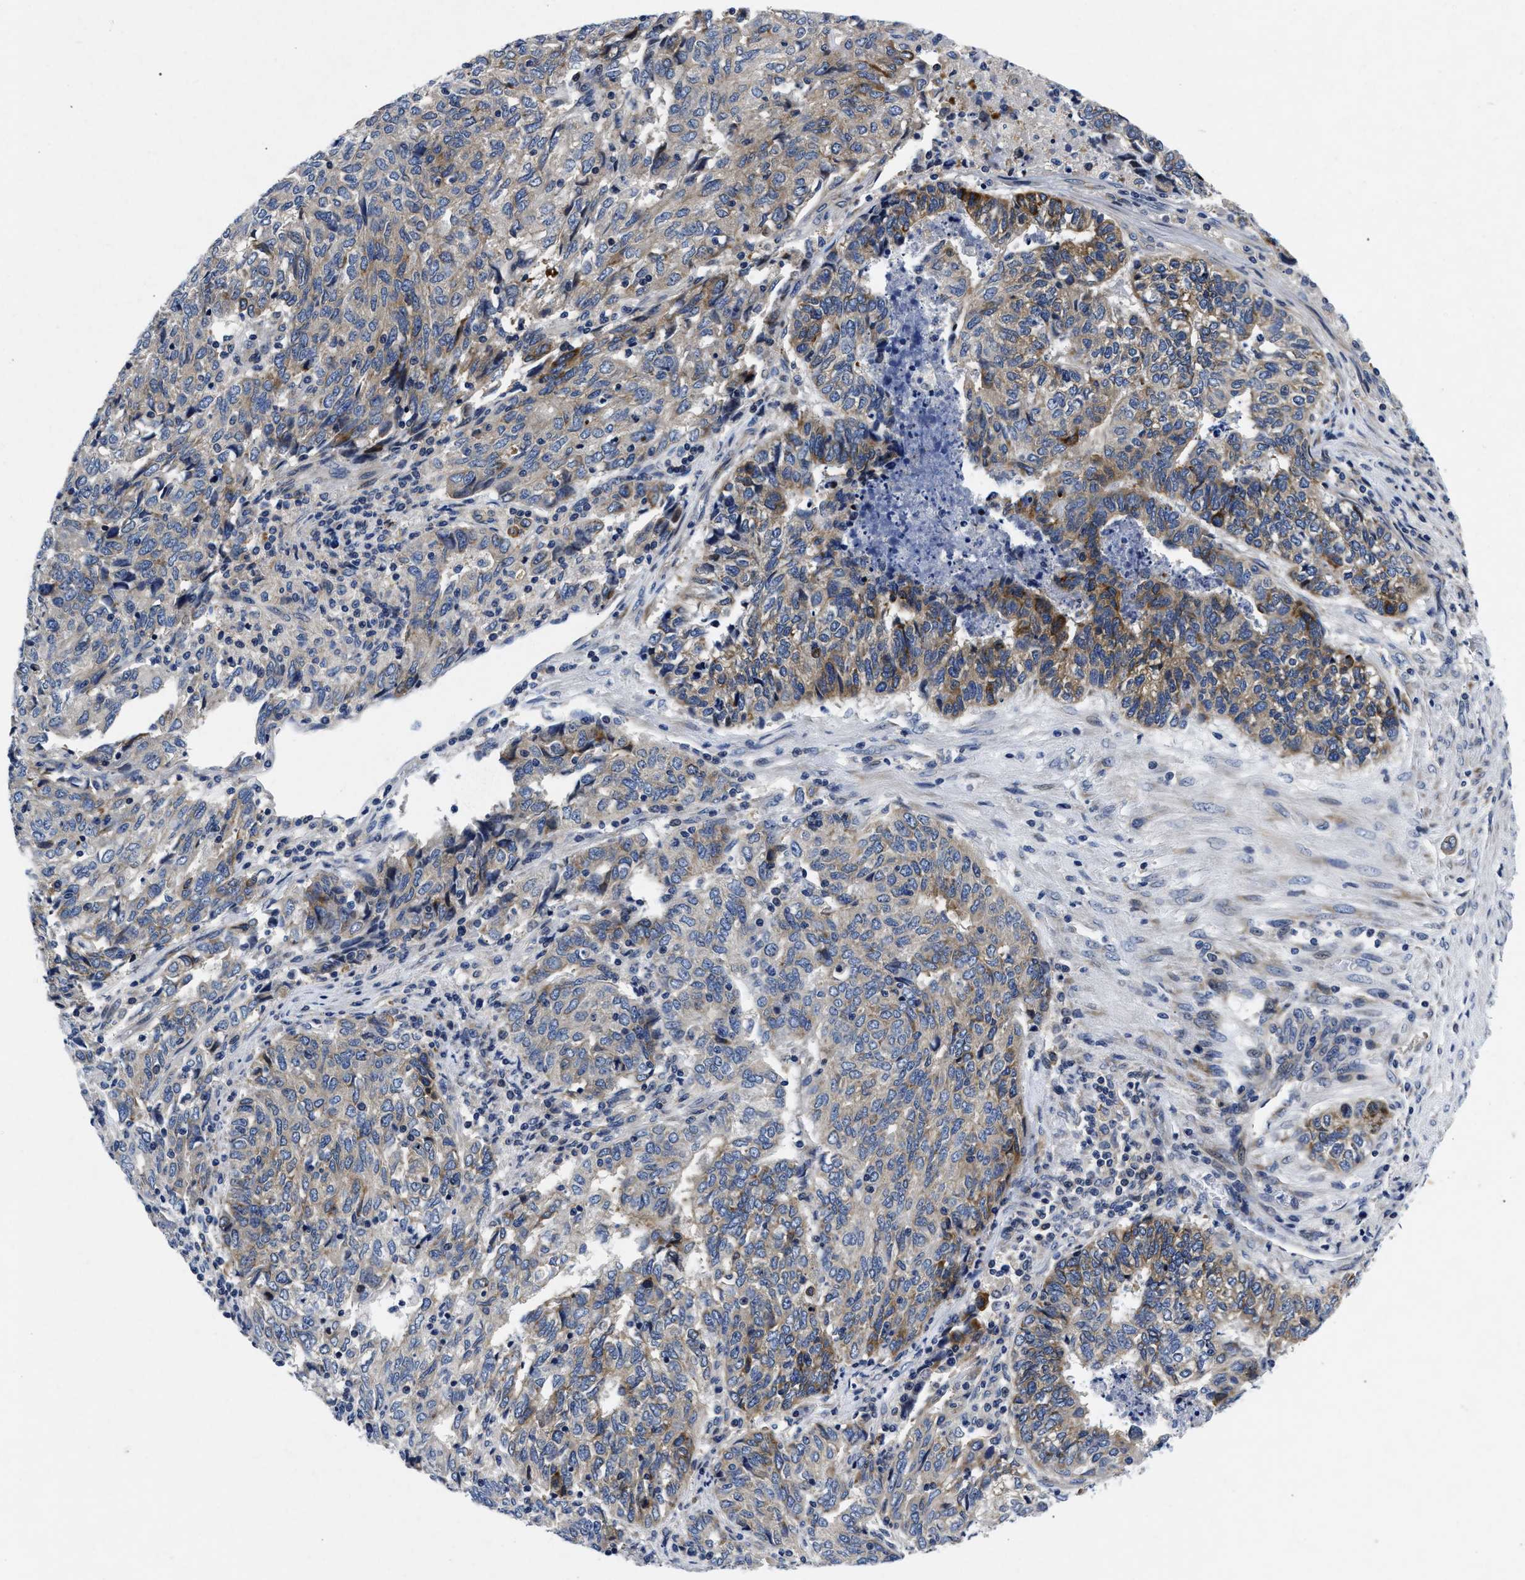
{"staining": {"intensity": "moderate", "quantity": "<25%", "location": "cytoplasmic/membranous"}, "tissue": "endometrial cancer", "cell_type": "Tumor cells", "image_type": "cancer", "snomed": [{"axis": "morphology", "description": "Adenocarcinoma, NOS"}, {"axis": "topography", "description": "Endometrium"}], "caption": "The micrograph shows immunohistochemical staining of endometrial adenocarcinoma. There is moderate cytoplasmic/membranous staining is seen in approximately <25% of tumor cells.", "gene": "LAD1", "patient": {"sex": "female", "age": 80}}